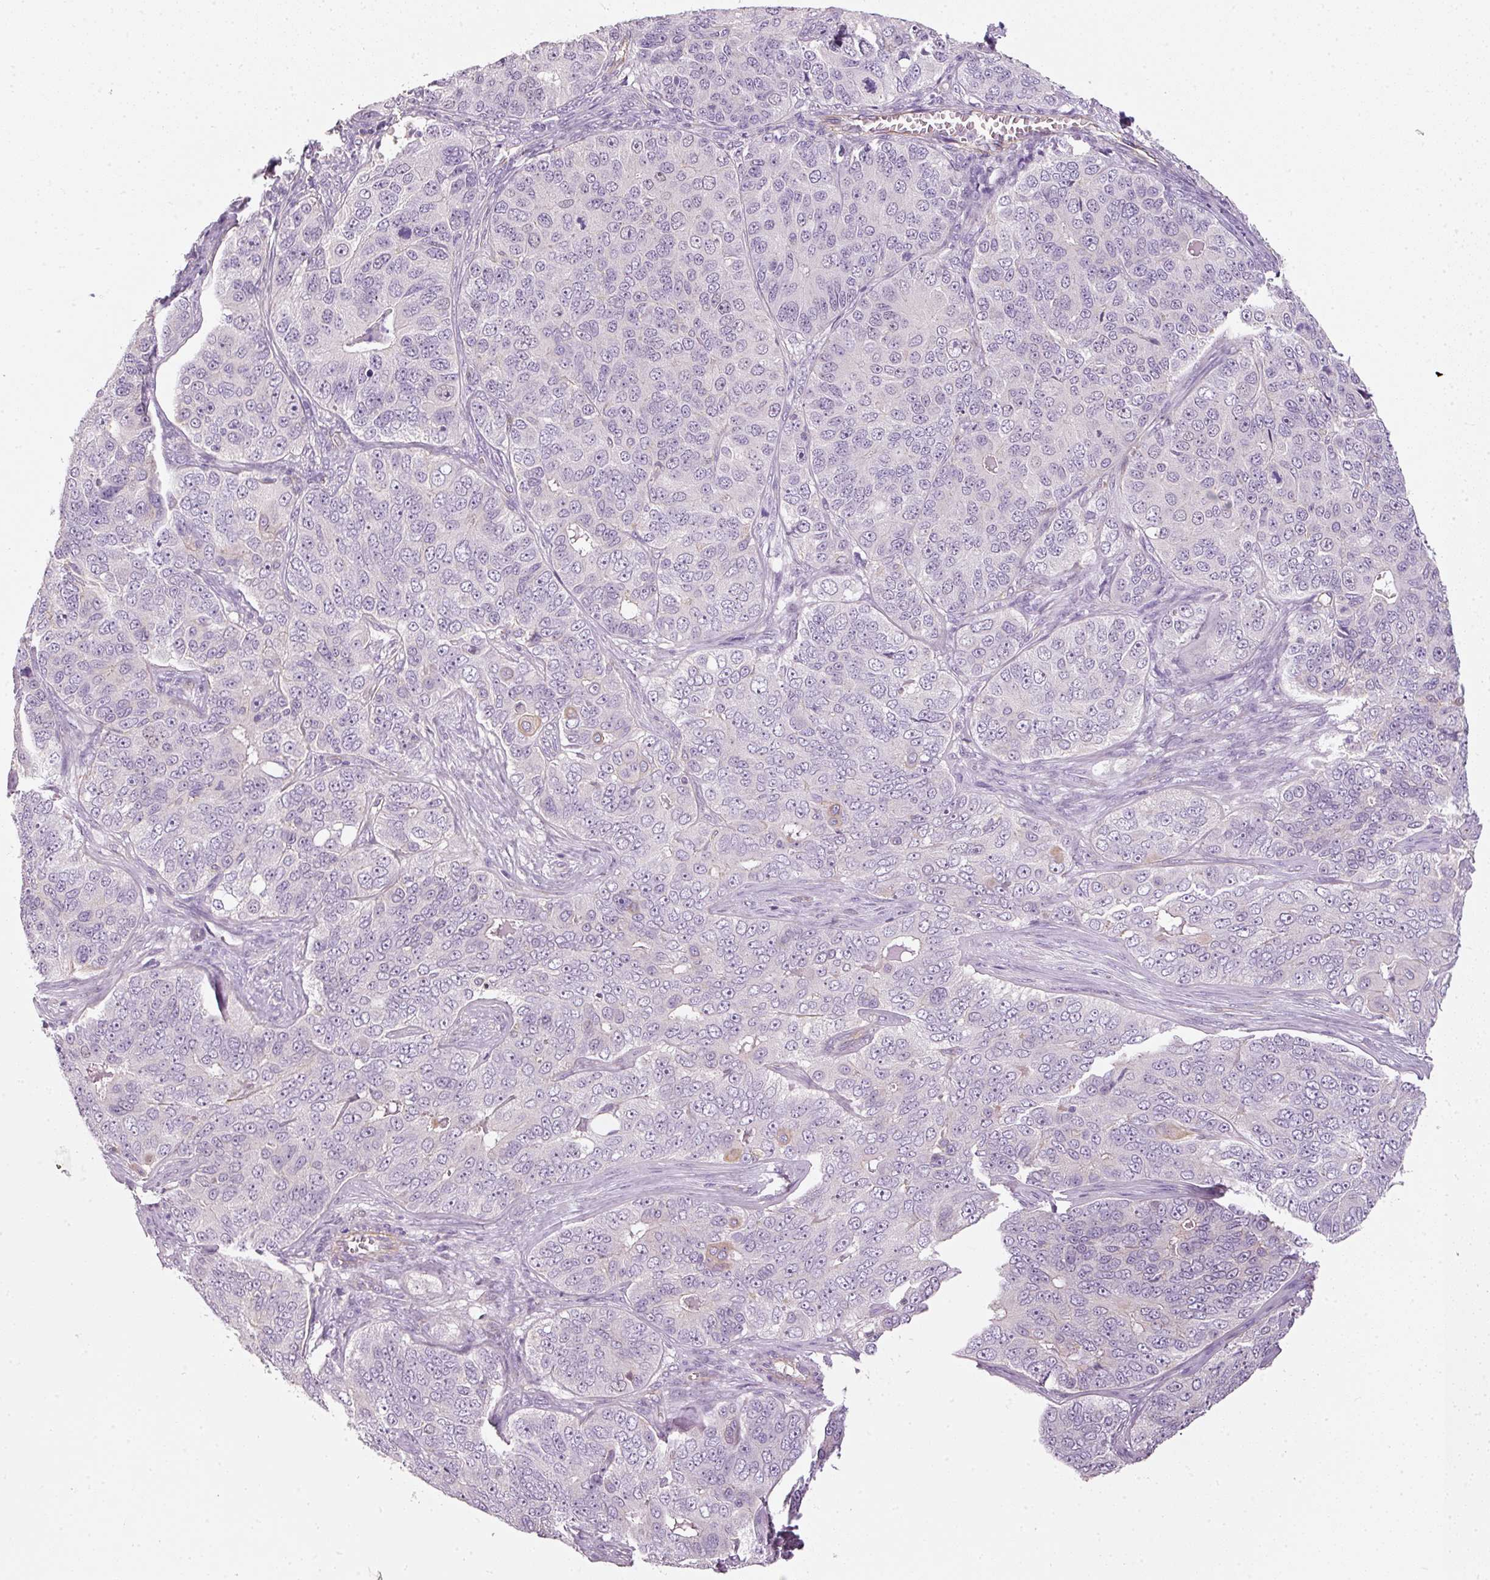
{"staining": {"intensity": "negative", "quantity": "none", "location": "none"}, "tissue": "ovarian cancer", "cell_type": "Tumor cells", "image_type": "cancer", "snomed": [{"axis": "morphology", "description": "Carcinoma, endometroid"}, {"axis": "topography", "description": "Ovary"}], "caption": "The immunohistochemistry micrograph has no significant staining in tumor cells of ovarian endometroid carcinoma tissue. (Immunohistochemistry, brightfield microscopy, high magnification).", "gene": "OSR2", "patient": {"sex": "female", "age": 51}}